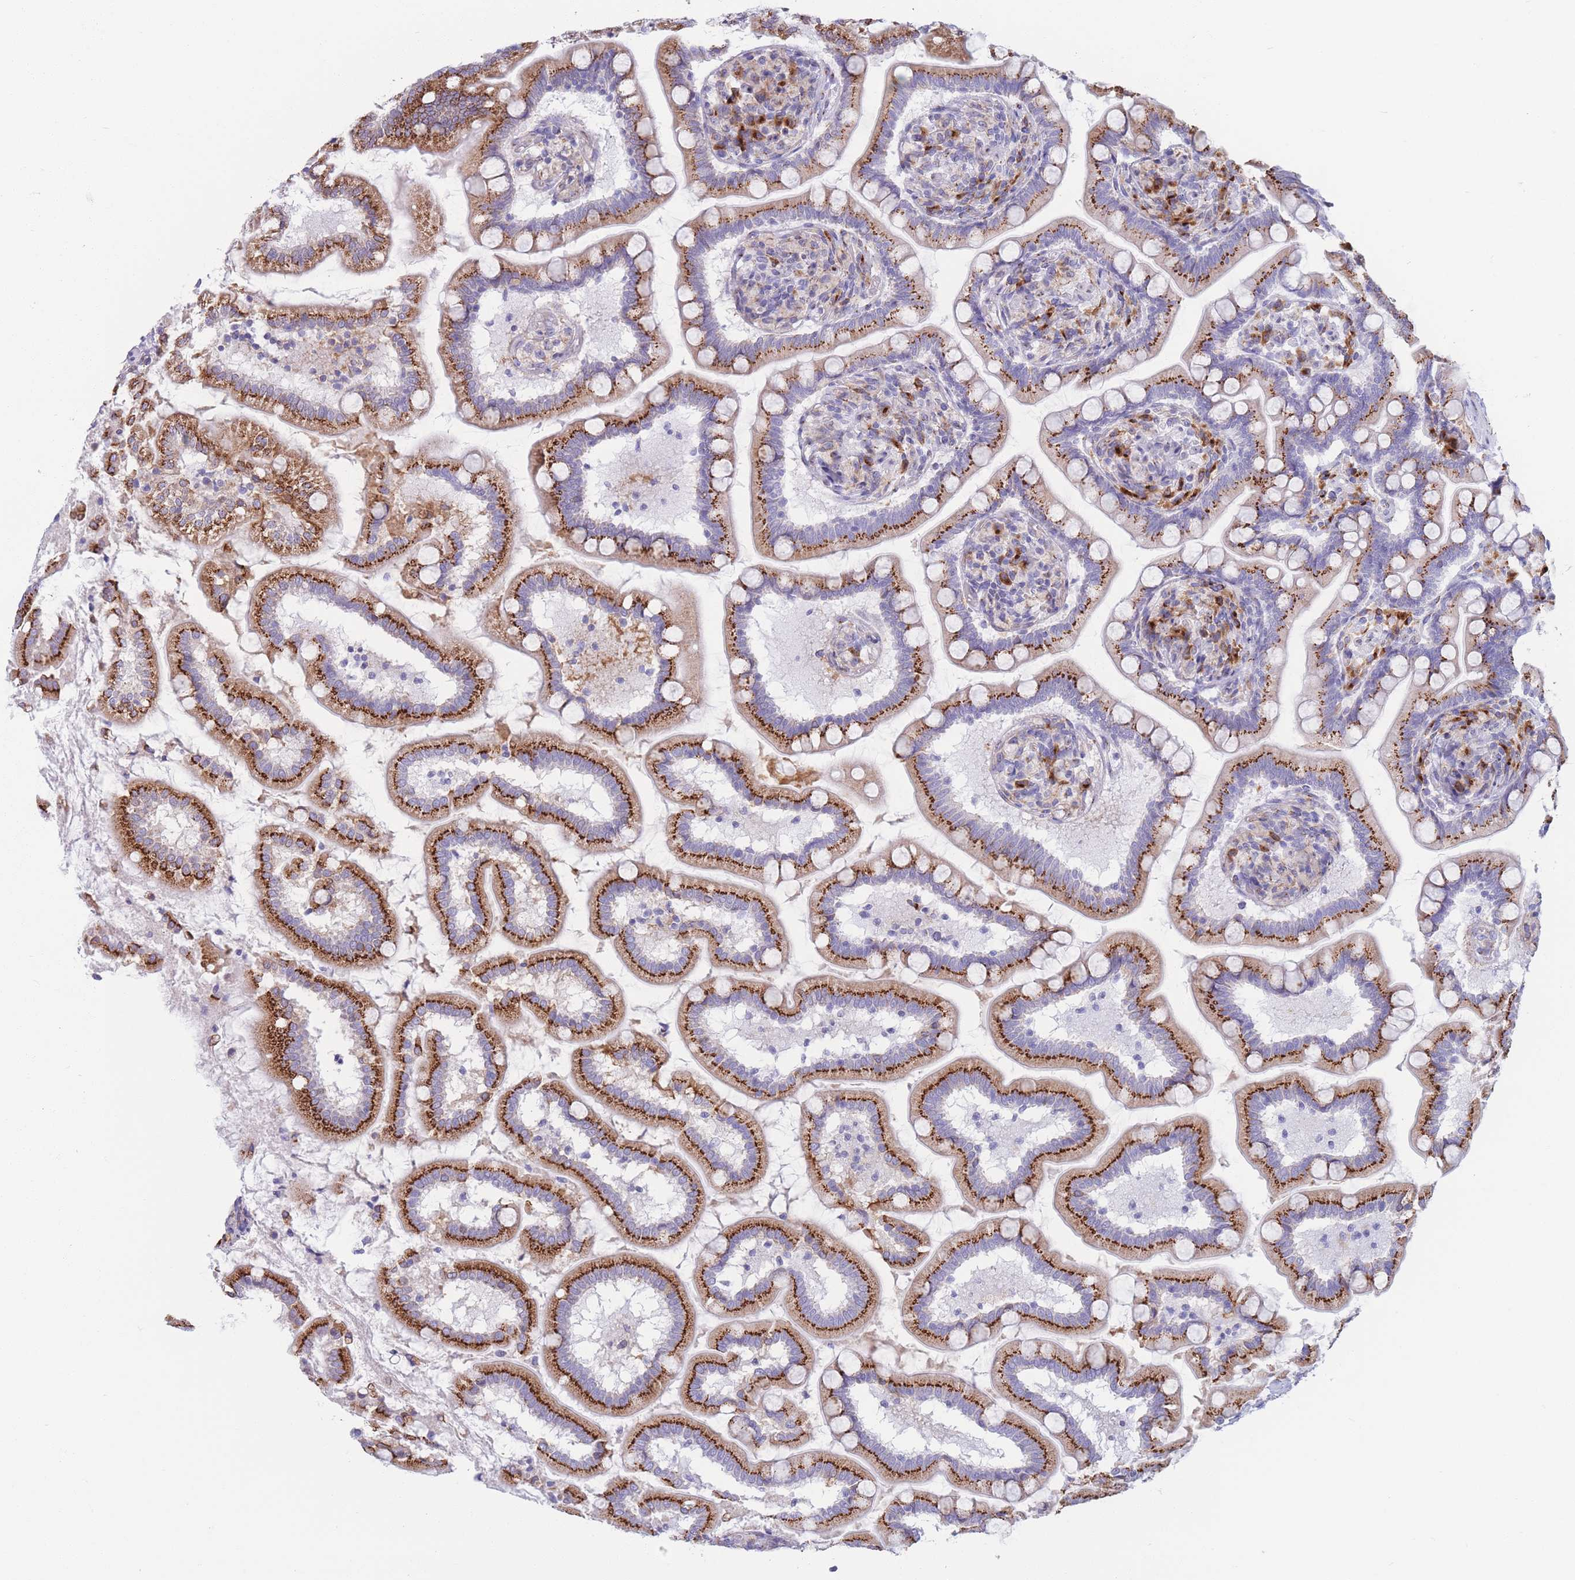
{"staining": {"intensity": "strong", "quantity": ">75%", "location": "cytoplasmic/membranous"}, "tissue": "small intestine", "cell_type": "Glandular cells", "image_type": "normal", "snomed": [{"axis": "morphology", "description": "Normal tissue, NOS"}, {"axis": "topography", "description": "Small intestine"}], "caption": "Immunohistochemical staining of normal human small intestine demonstrates high levels of strong cytoplasmic/membranous expression in about >75% of glandular cells. The protein is shown in brown color, while the nuclei are stained blue.", "gene": "MRPL30", "patient": {"sex": "female", "age": 64}}